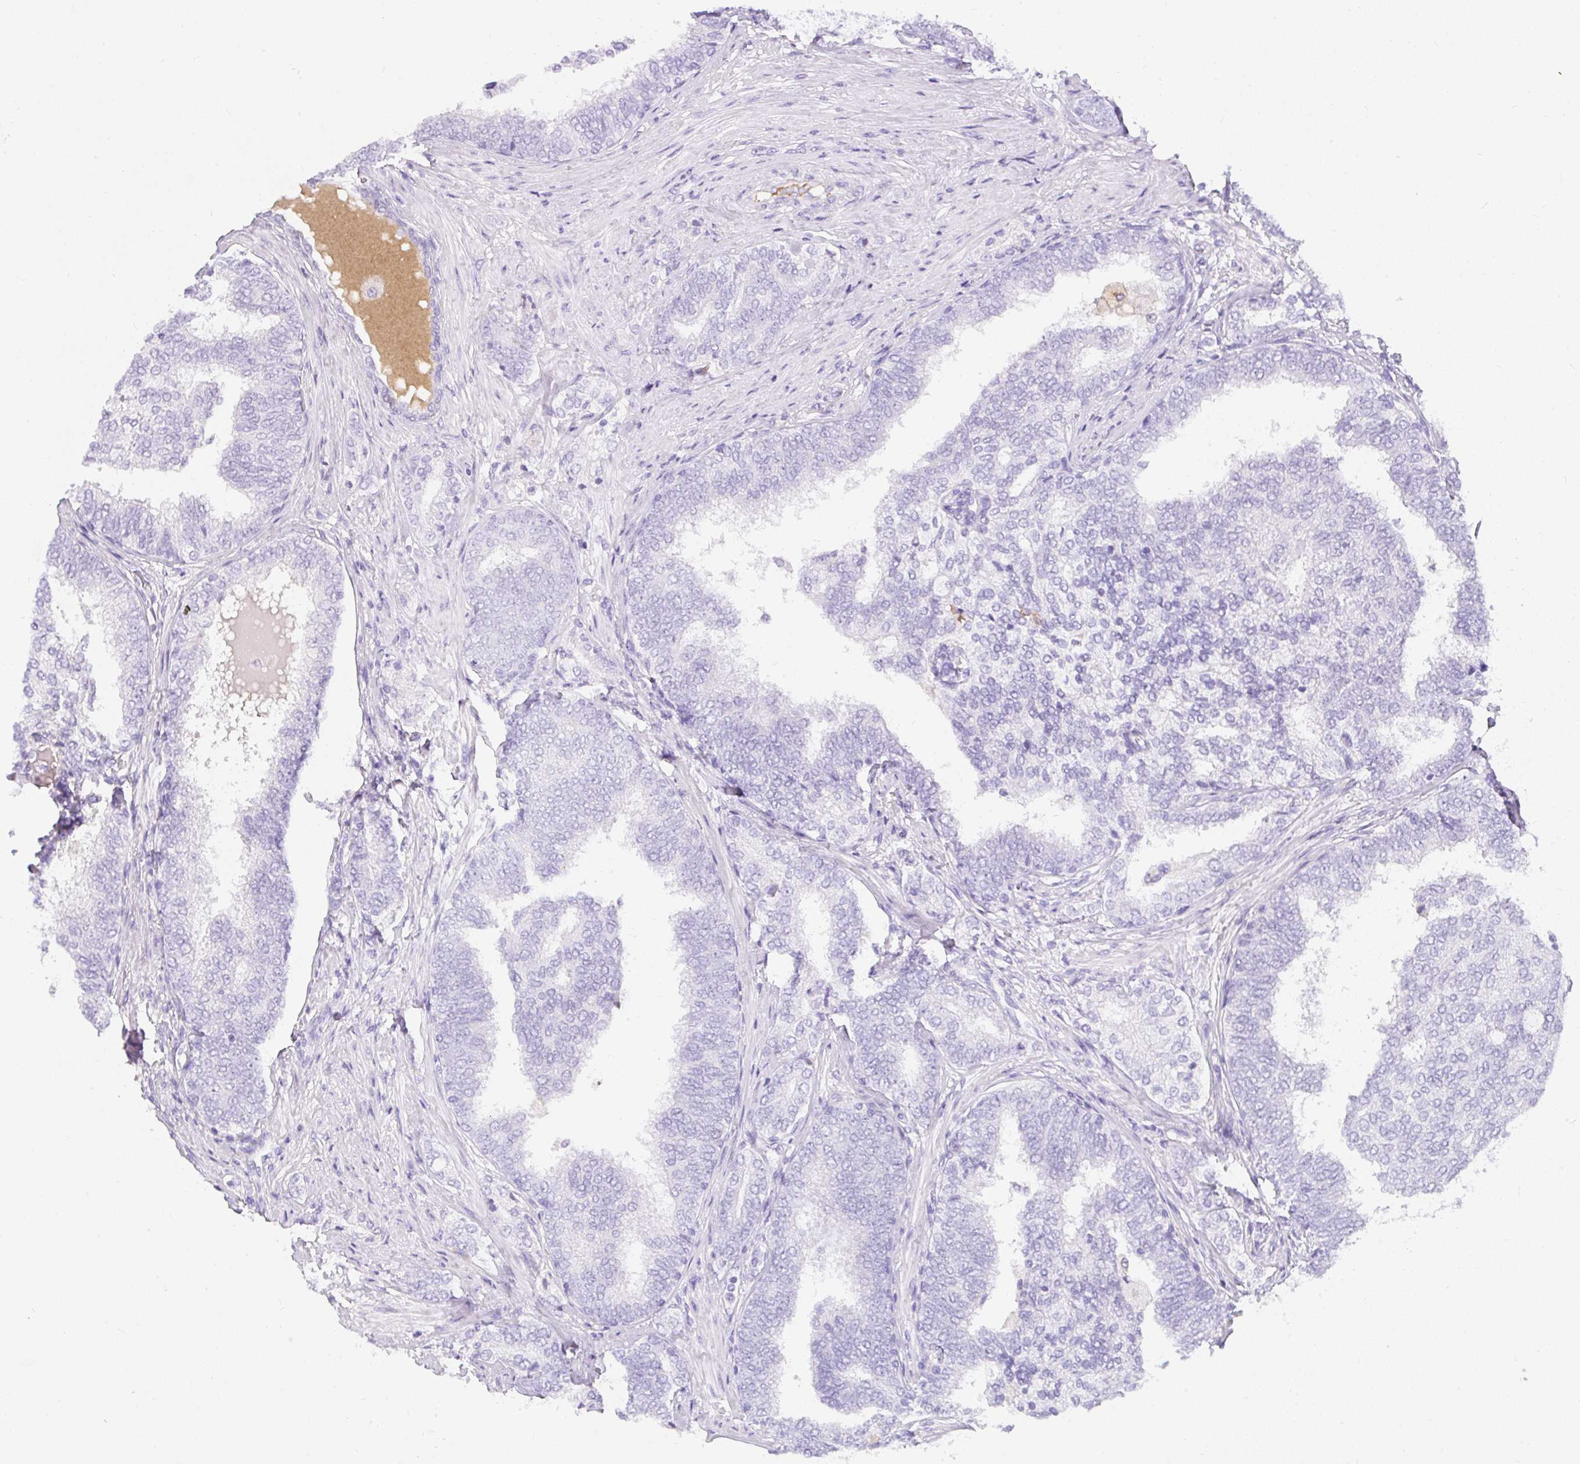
{"staining": {"intensity": "negative", "quantity": "none", "location": "none"}, "tissue": "prostate cancer", "cell_type": "Tumor cells", "image_type": "cancer", "snomed": [{"axis": "morphology", "description": "Adenocarcinoma, High grade"}, {"axis": "topography", "description": "Prostate"}], "caption": "Tumor cells show no significant protein staining in prostate cancer (high-grade adenocarcinoma).", "gene": "APOC4-APOC2", "patient": {"sex": "male", "age": 72}}